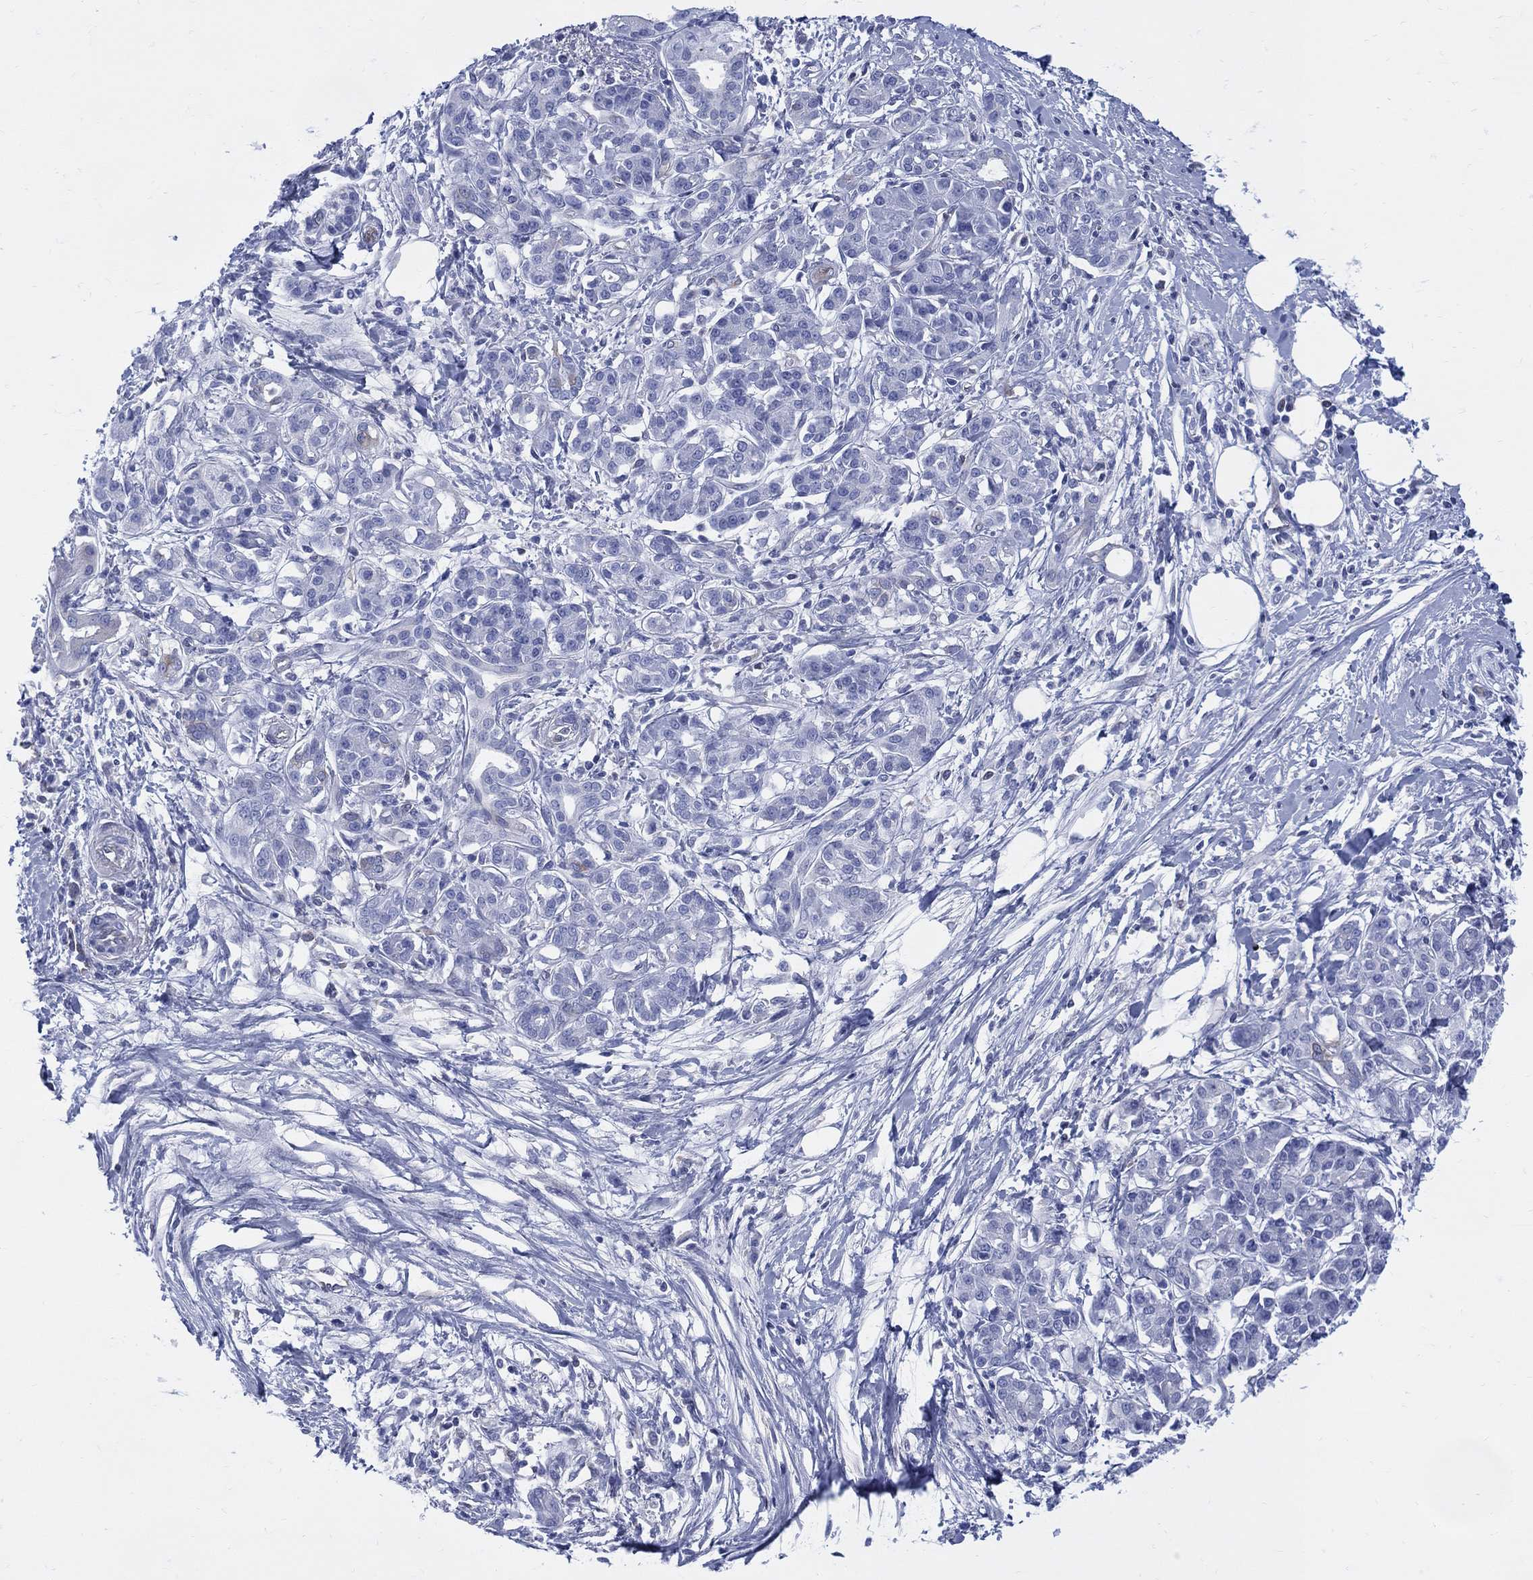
{"staining": {"intensity": "negative", "quantity": "none", "location": "none"}, "tissue": "pancreatic cancer", "cell_type": "Tumor cells", "image_type": "cancer", "snomed": [{"axis": "morphology", "description": "Adenocarcinoma, NOS"}, {"axis": "topography", "description": "Pancreas"}], "caption": "Human adenocarcinoma (pancreatic) stained for a protein using immunohistochemistry exhibits no expression in tumor cells.", "gene": "DDI1", "patient": {"sex": "male", "age": 72}}